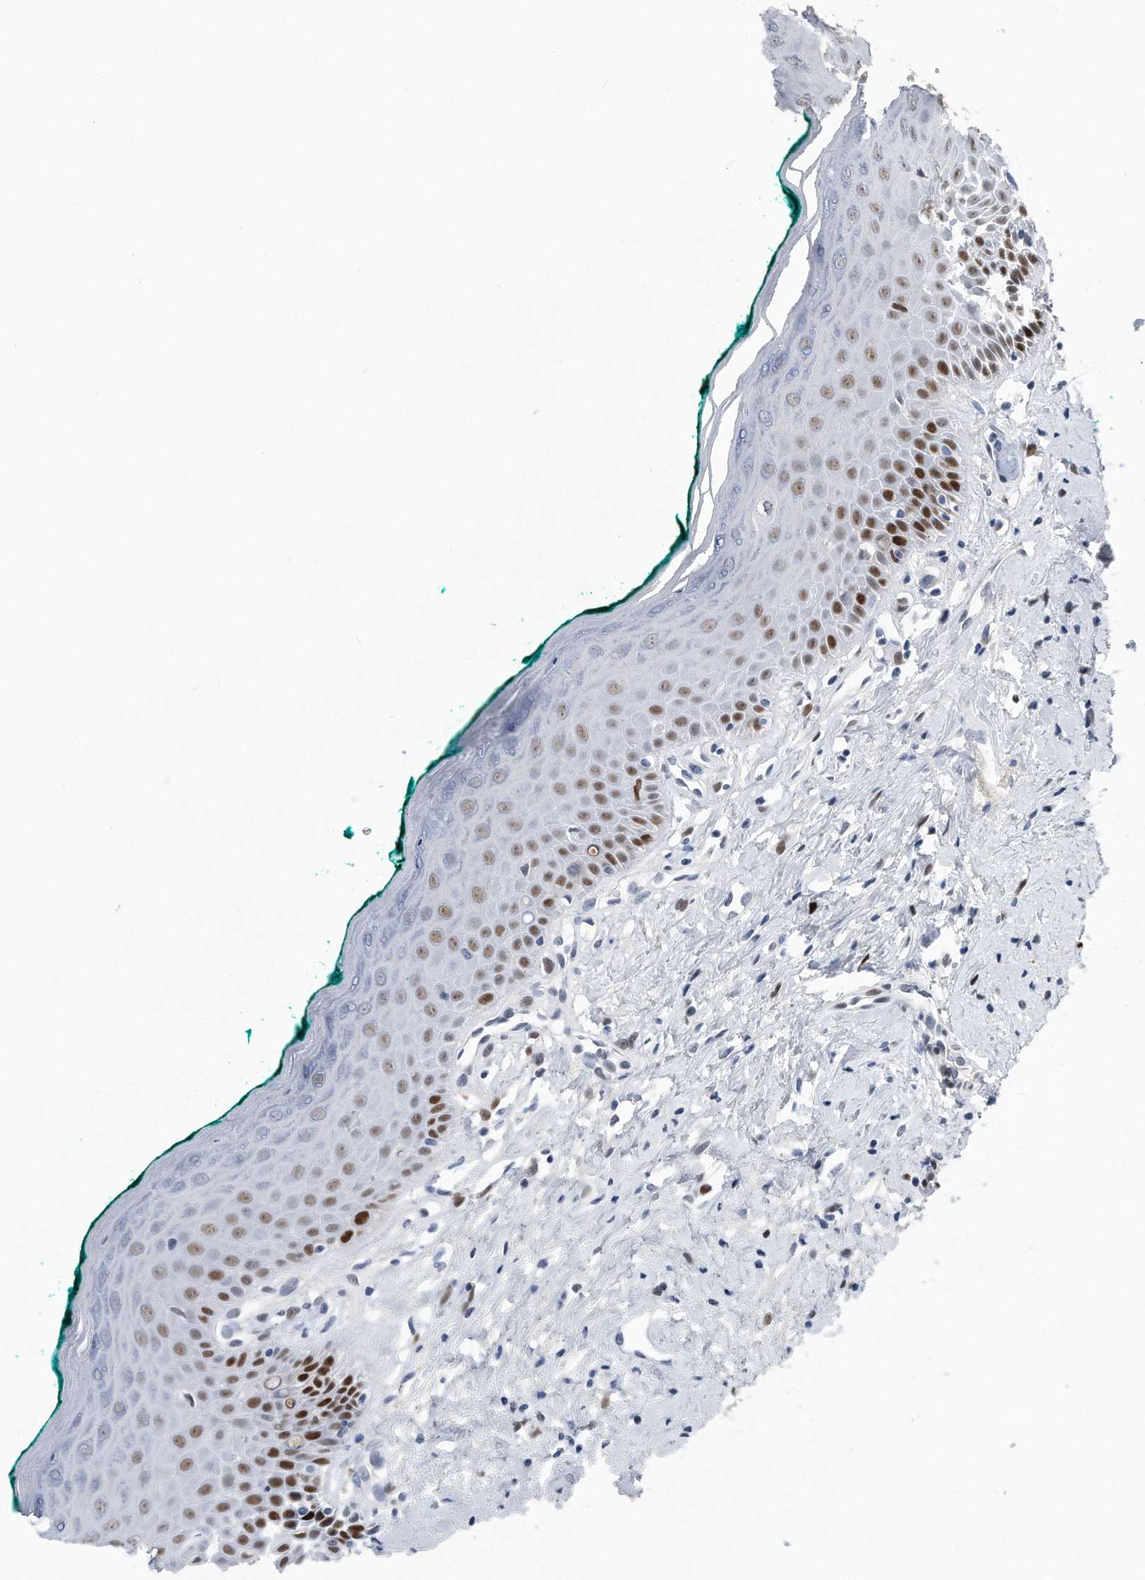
{"staining": {"intensity": "strong", "quantity": "<25%", "location": "nuclear"}, "tissue": "oral mucosa", "cell_type": "Squamous epithelial cells", "image_type": "normal", "snomed": [{"axis": "morphology", "description": "Normal tissue, NOS"}, {"axis": "topography", "description": "Oral tissue"}], "caption": "A high-resolution histopathology image shows IHC staining of unremarkable oral mucosa, which demonstrates strong nuclear staining in approximately <25% of squamous epithelial cells.", "gene": "PCNA", "patient": {"sex": "female", "age": 70}}